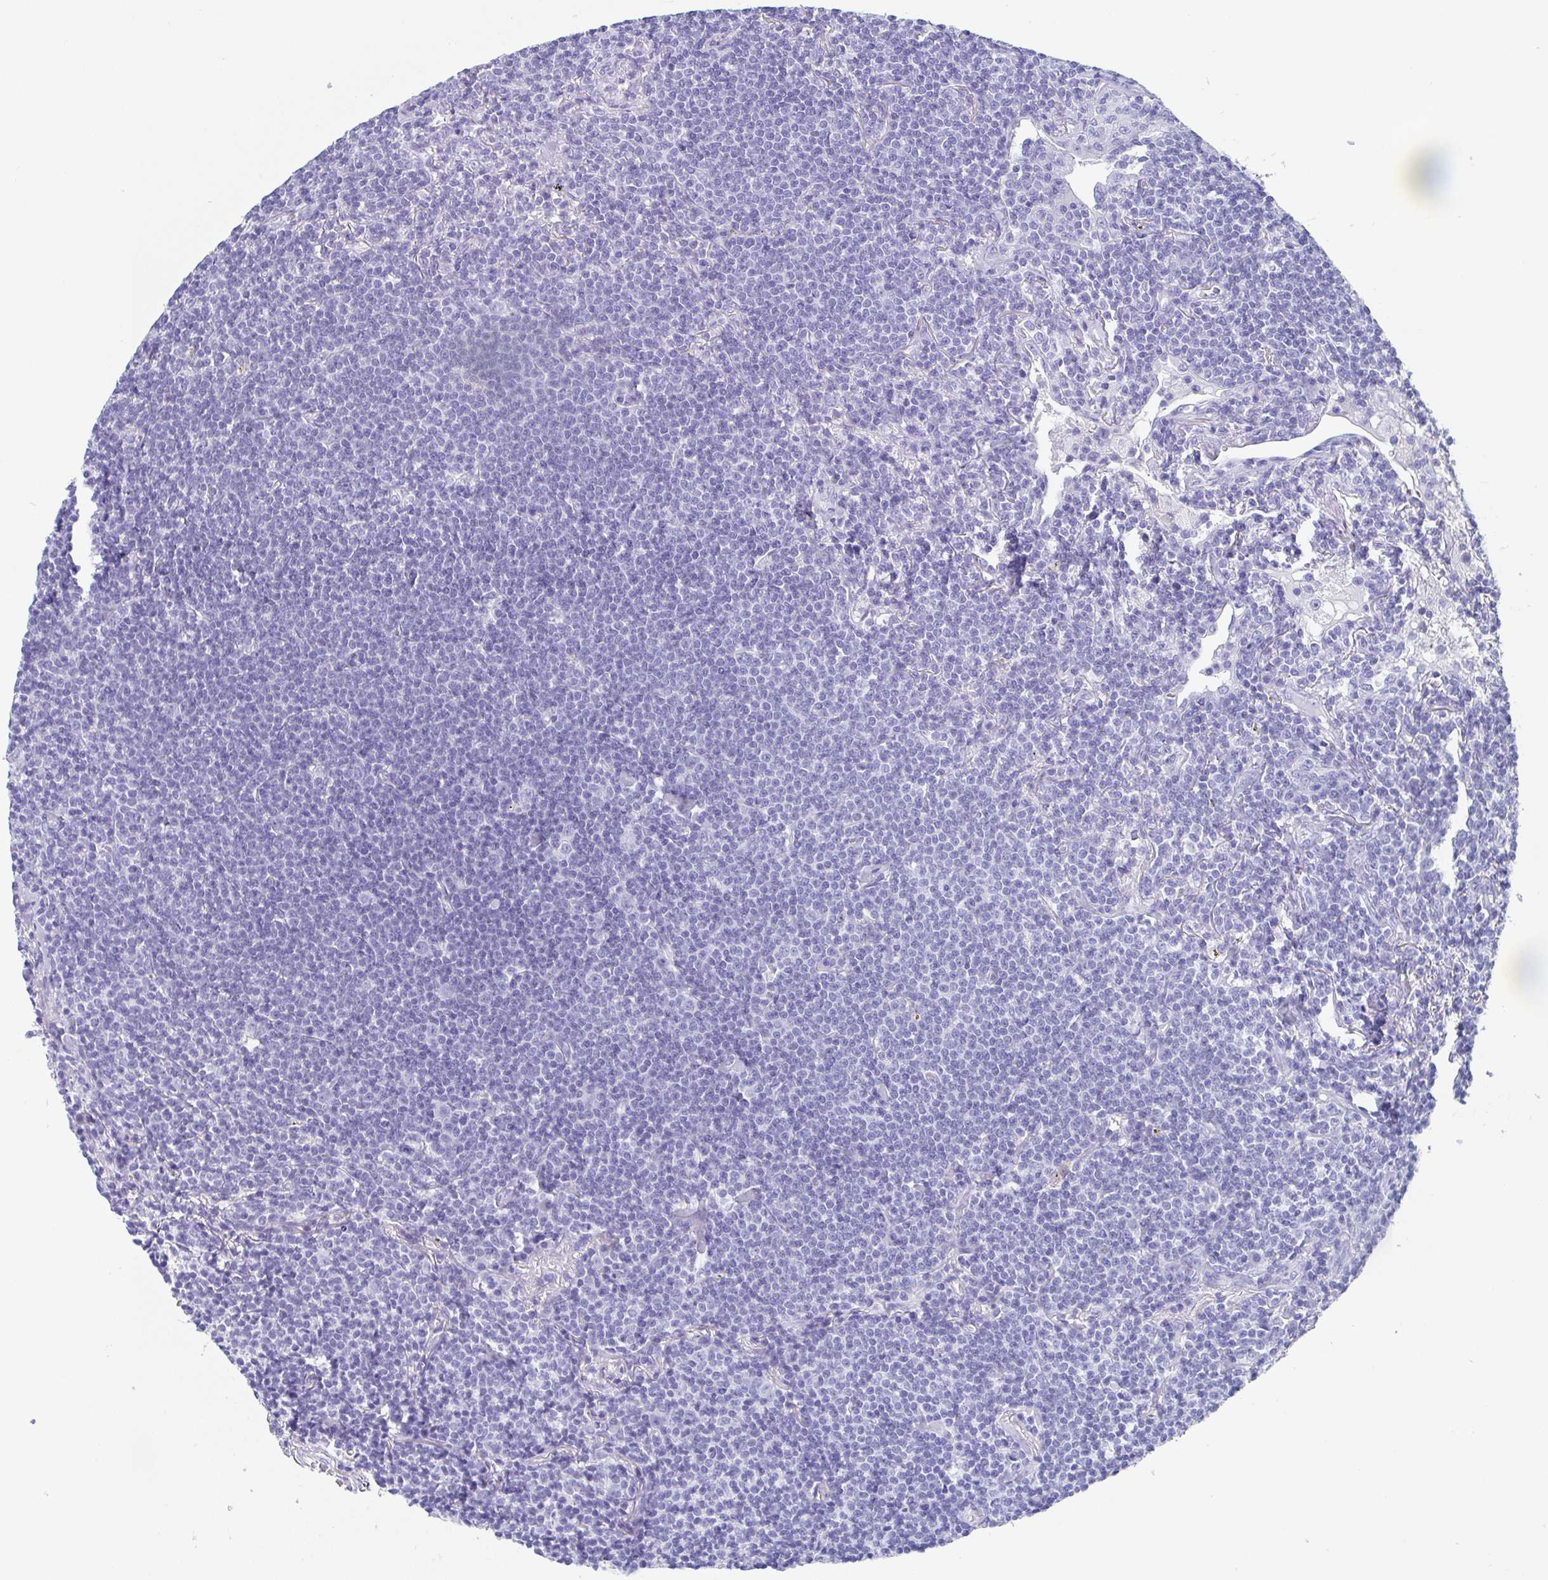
{"staining": {"intensity": "negative", "quantity": "none", "location": "none"}, "tissue": "lymphoma", "cell_type": "Tumor cells", "image_type": "cancer", "snomed": [{"axis": "morphology", "description": "Malignant lymphoma, non-Hodgkin's type, Low grade"}, {"axis": "topography", "description": "Lung"}], "caption": "IHC image of neoplastic tissue: low-grade malignant lymphoma, non-Hodgkin's type stained with DAB (3,3'-diaminobenzidine) demonstrates no significant protein staining in tumor cells. (Immunohistochemistry (ihc), brightfield microscopy, high magnification).", "gene": "SCGN", "patient": {"sex": "female", "age": 71}}